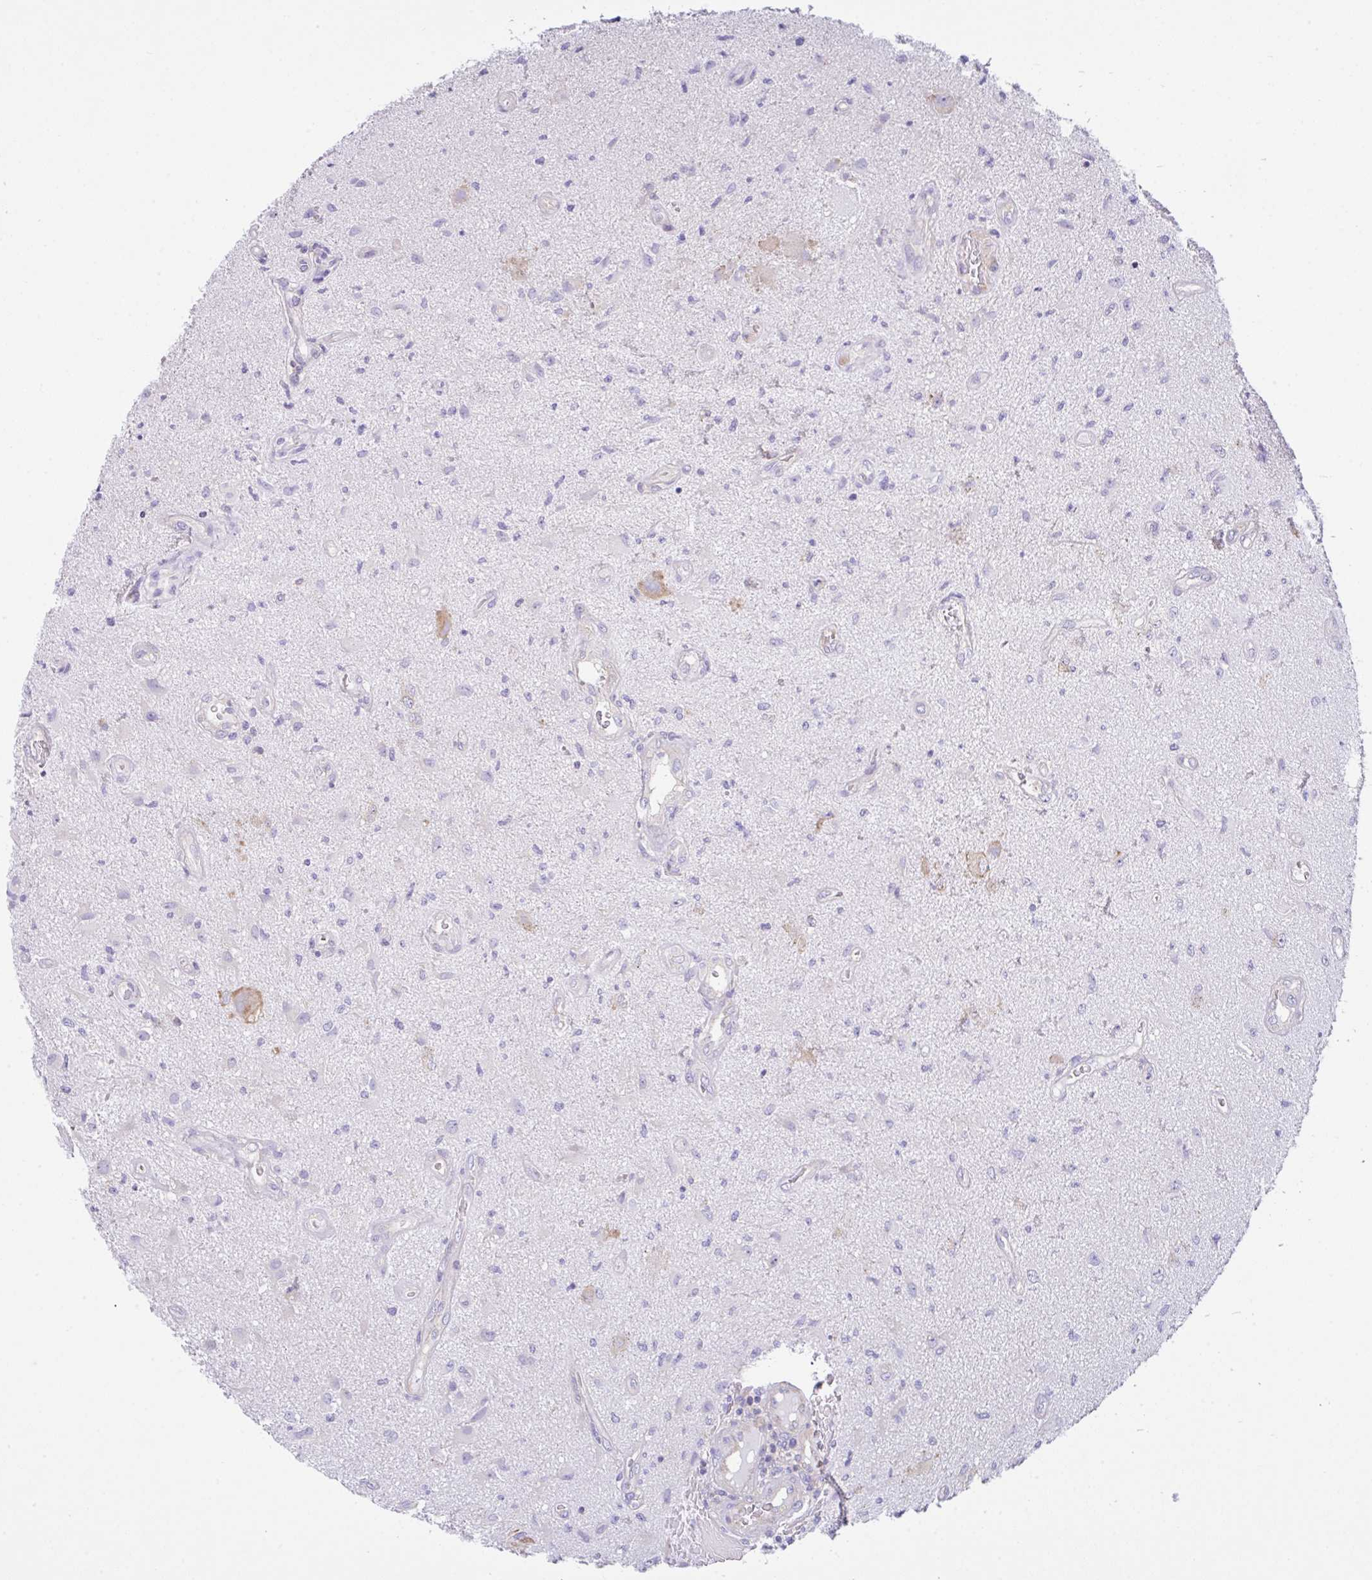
{"staining": {"intensity": "negative", "quantity": "none", "location": "none"}, "tissue": "glioma", "cell_type": "Tumor cells", "image_type": "cancer", "snomed": [{"axis": "morphology", "description": "Glioma, malignant, High grade"}, {"axis": "topography", "description": "Brain"}], "caption": "Tumor cells show no significant protein staining in malignant glioma (high-grade). (Brightfield microscopy of DAB (3,3'-diaminobenzidine) immunohistochemistry (IHC) at high magnification).", "gene": "GFPT2", "patient": {"sex": "male", "age": 67}}